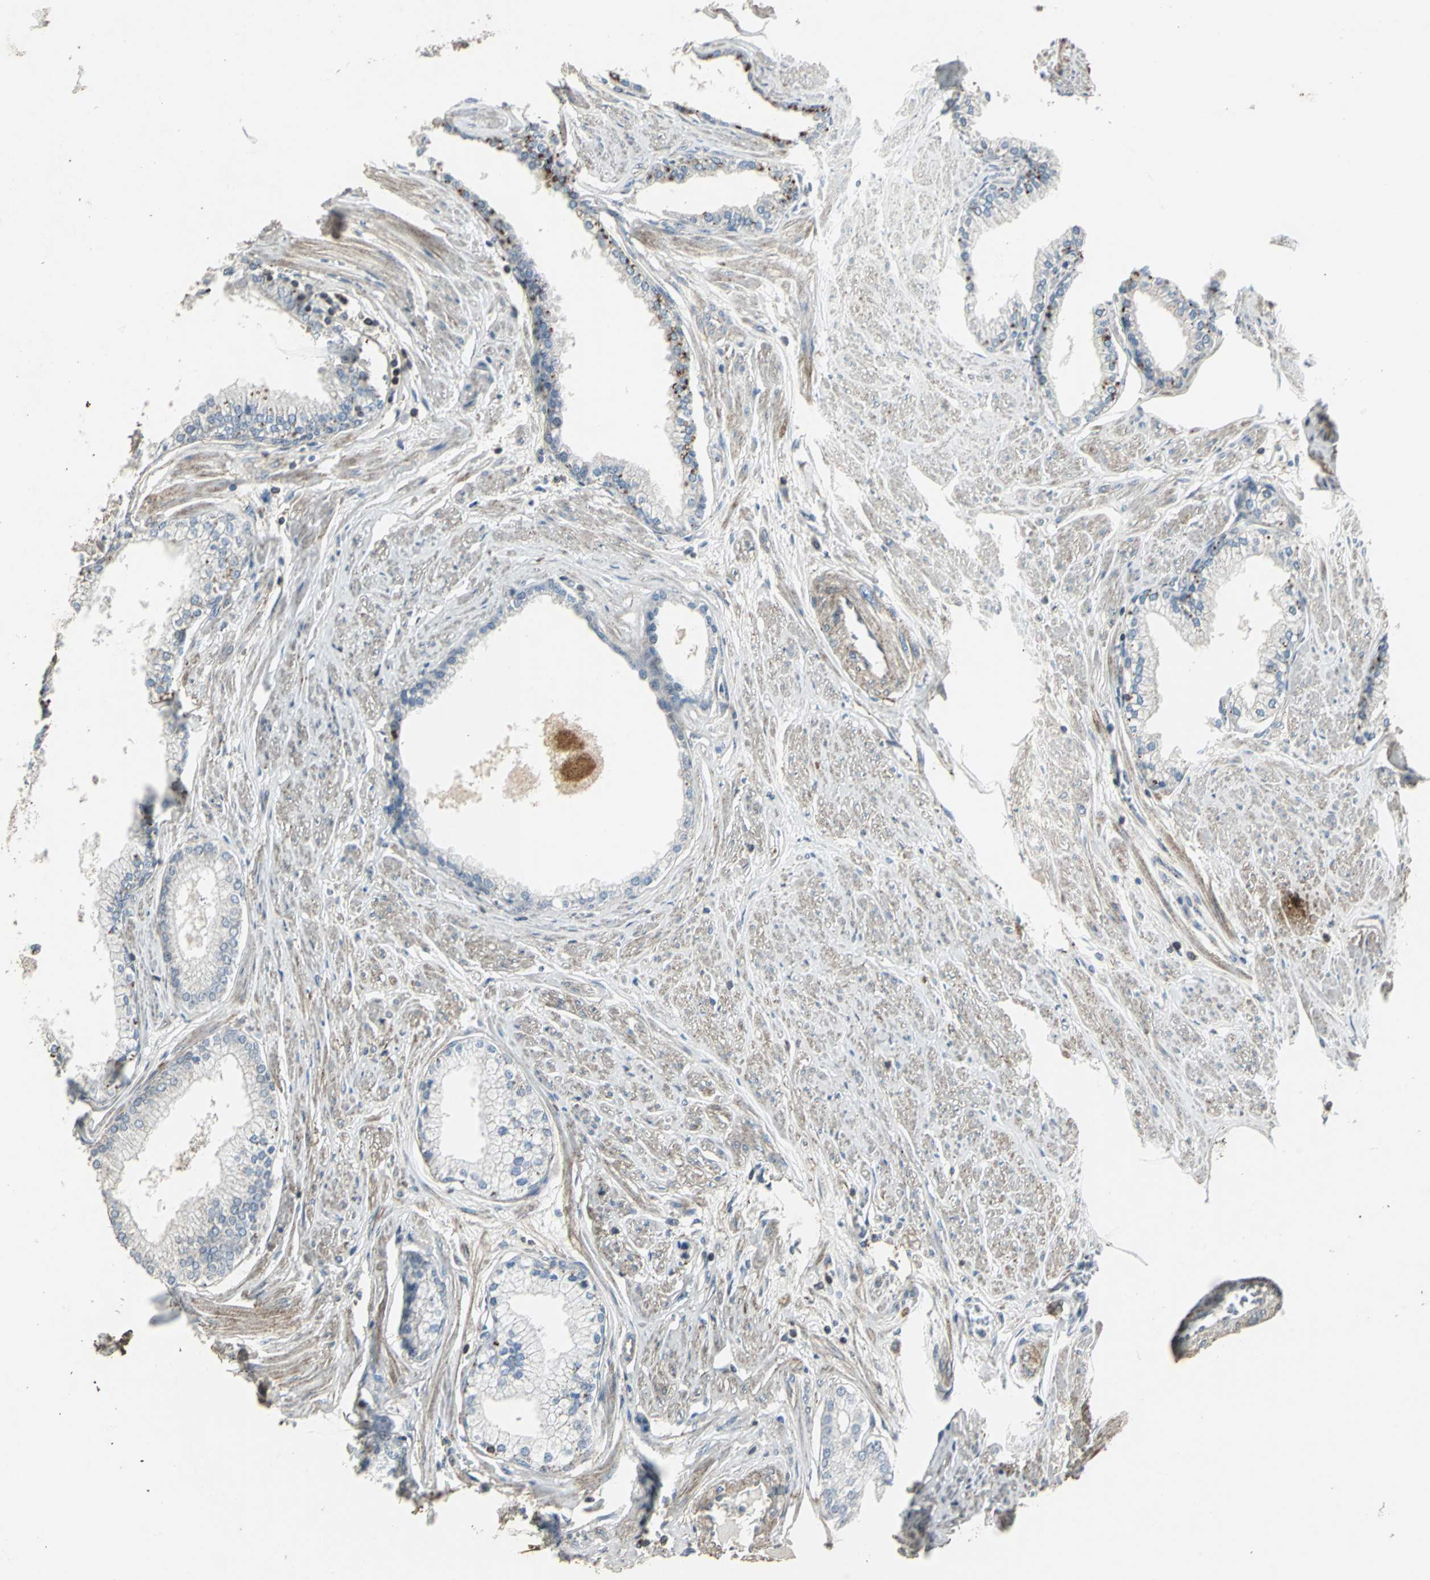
{"staining": {"intensity": "weak", "quantity": "<25%", "location": "cytoplasmic/membranous"}, "tissue": "prostate", "cell_type": "Glandular cells", "image_type": "normal", "snomed": [{"axis": "morphology", "description": "Normal tissue, NOS"}, {"axis": "topography", "description": "Prostate"}], "caption": "An IHC photomicrograph of normal prostate is shown. There is no staining in glandular cells of prostate. (DAB IHC with hematoxylin counter stain).", "gene": "DNAJB4", "patient": {"sex": "male", "age": 64}}